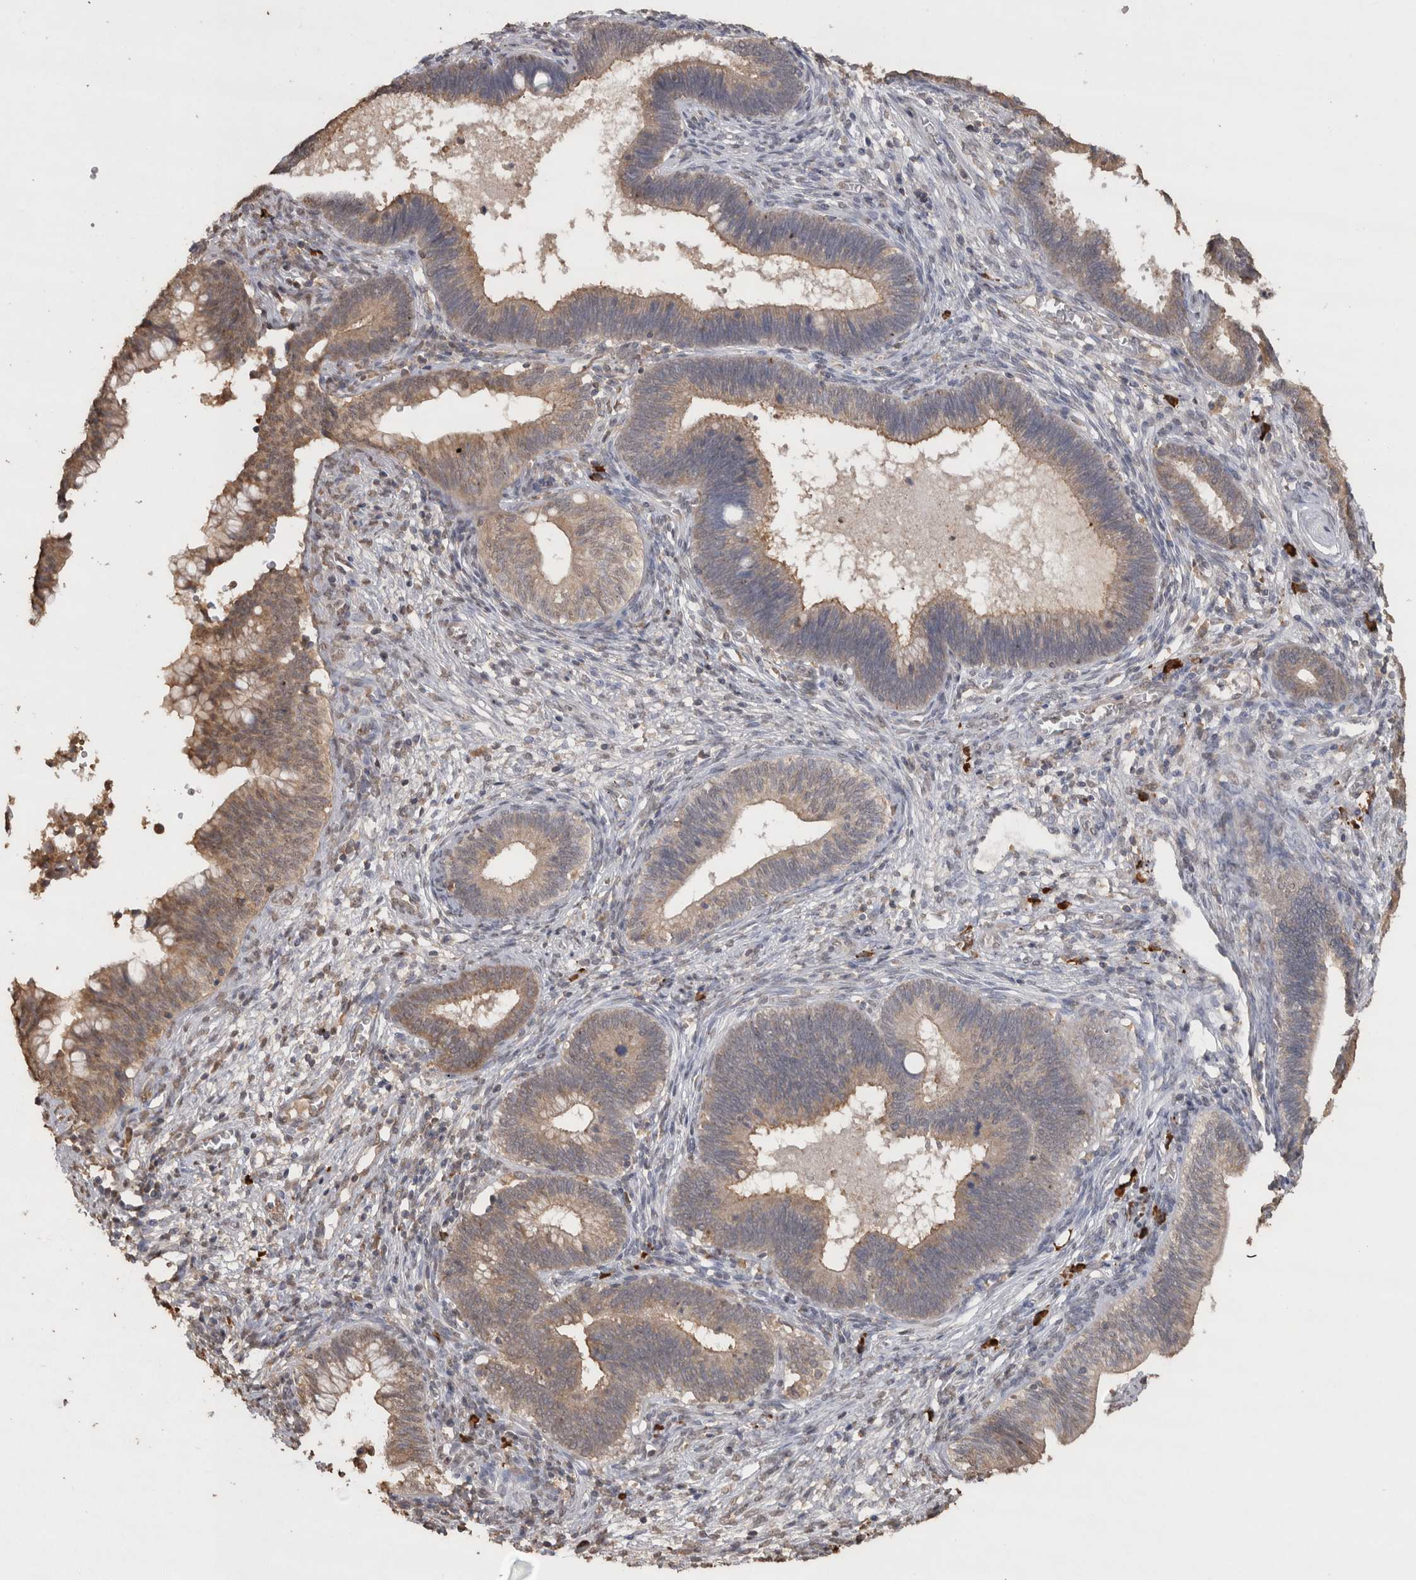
{"staining": {"intensity": "weak", "quantity": ">75%", "location": "cytoplasmic/membranous"}, "tissue": "cervical cancer", "cell_type": "Tumor cells", "image_type": "cancer", "snomed": [{"axis": "morphology", "description": "Adenocarcinoma, NOS"}, {"axis": "topography", "description": "Cervix"}], "caption": "Adenocarcinoma (cervical) stained with a protein marker reveals weak staining in tumor cells.", "gene": "CRELD2", "patient": {"sex": "female", "age": 44}}